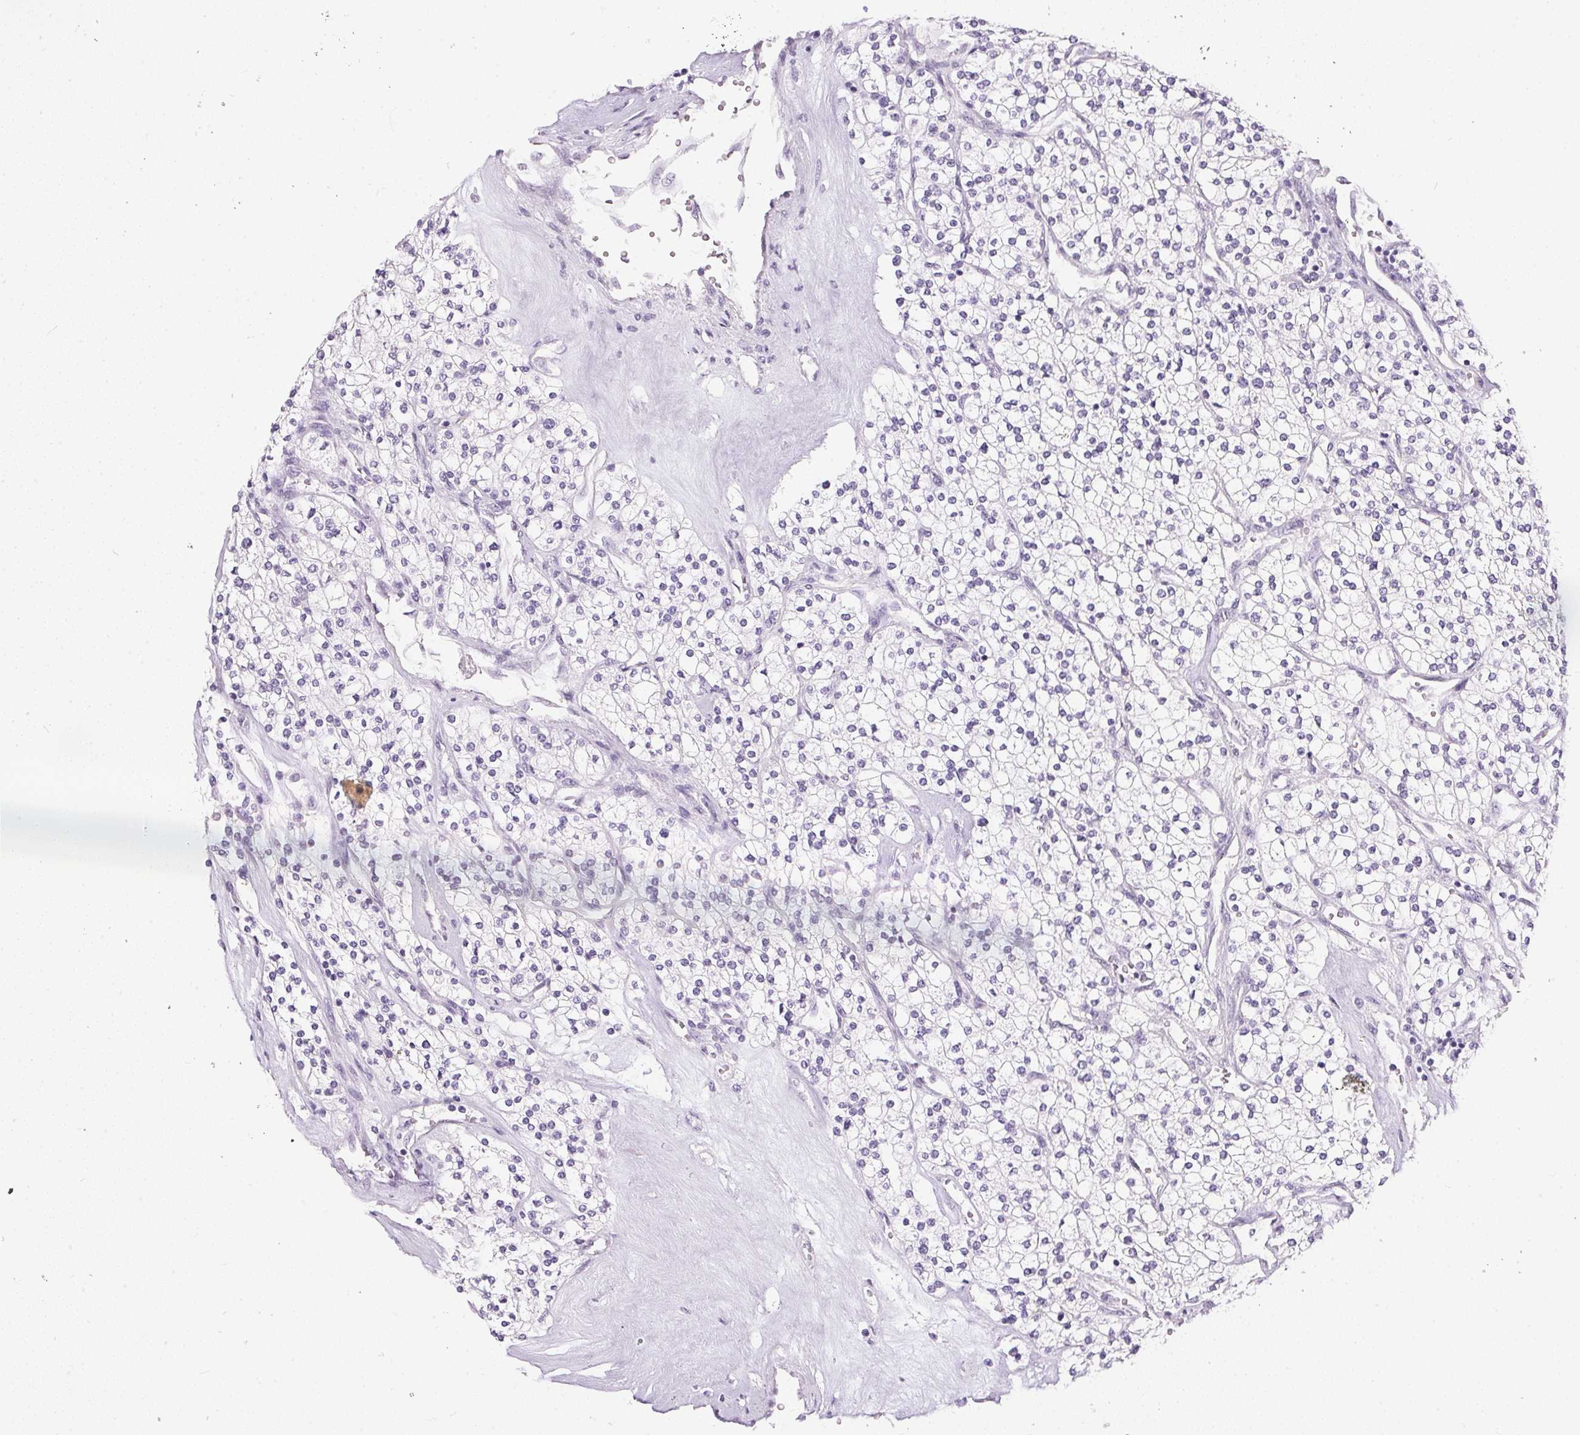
{"staining": {"intensity": "negative", "quantity": "none", "location": "none"}, "tissue": "renal cancer", "cell_type": "Tumor cells", "image_type": "cancer", "snomed": [{"axis": "morphology", "description": "Adenocarcinoma, NOS"}, {"axis": "topography", "description": "Kidney"}], "caption": "Adenocarcinoma (renal) stained for a protein using immunohistochemistry exhibits no expression tumor cells.", "gene": "GBP6", "patient": {"sex": "male", "age": 80}}